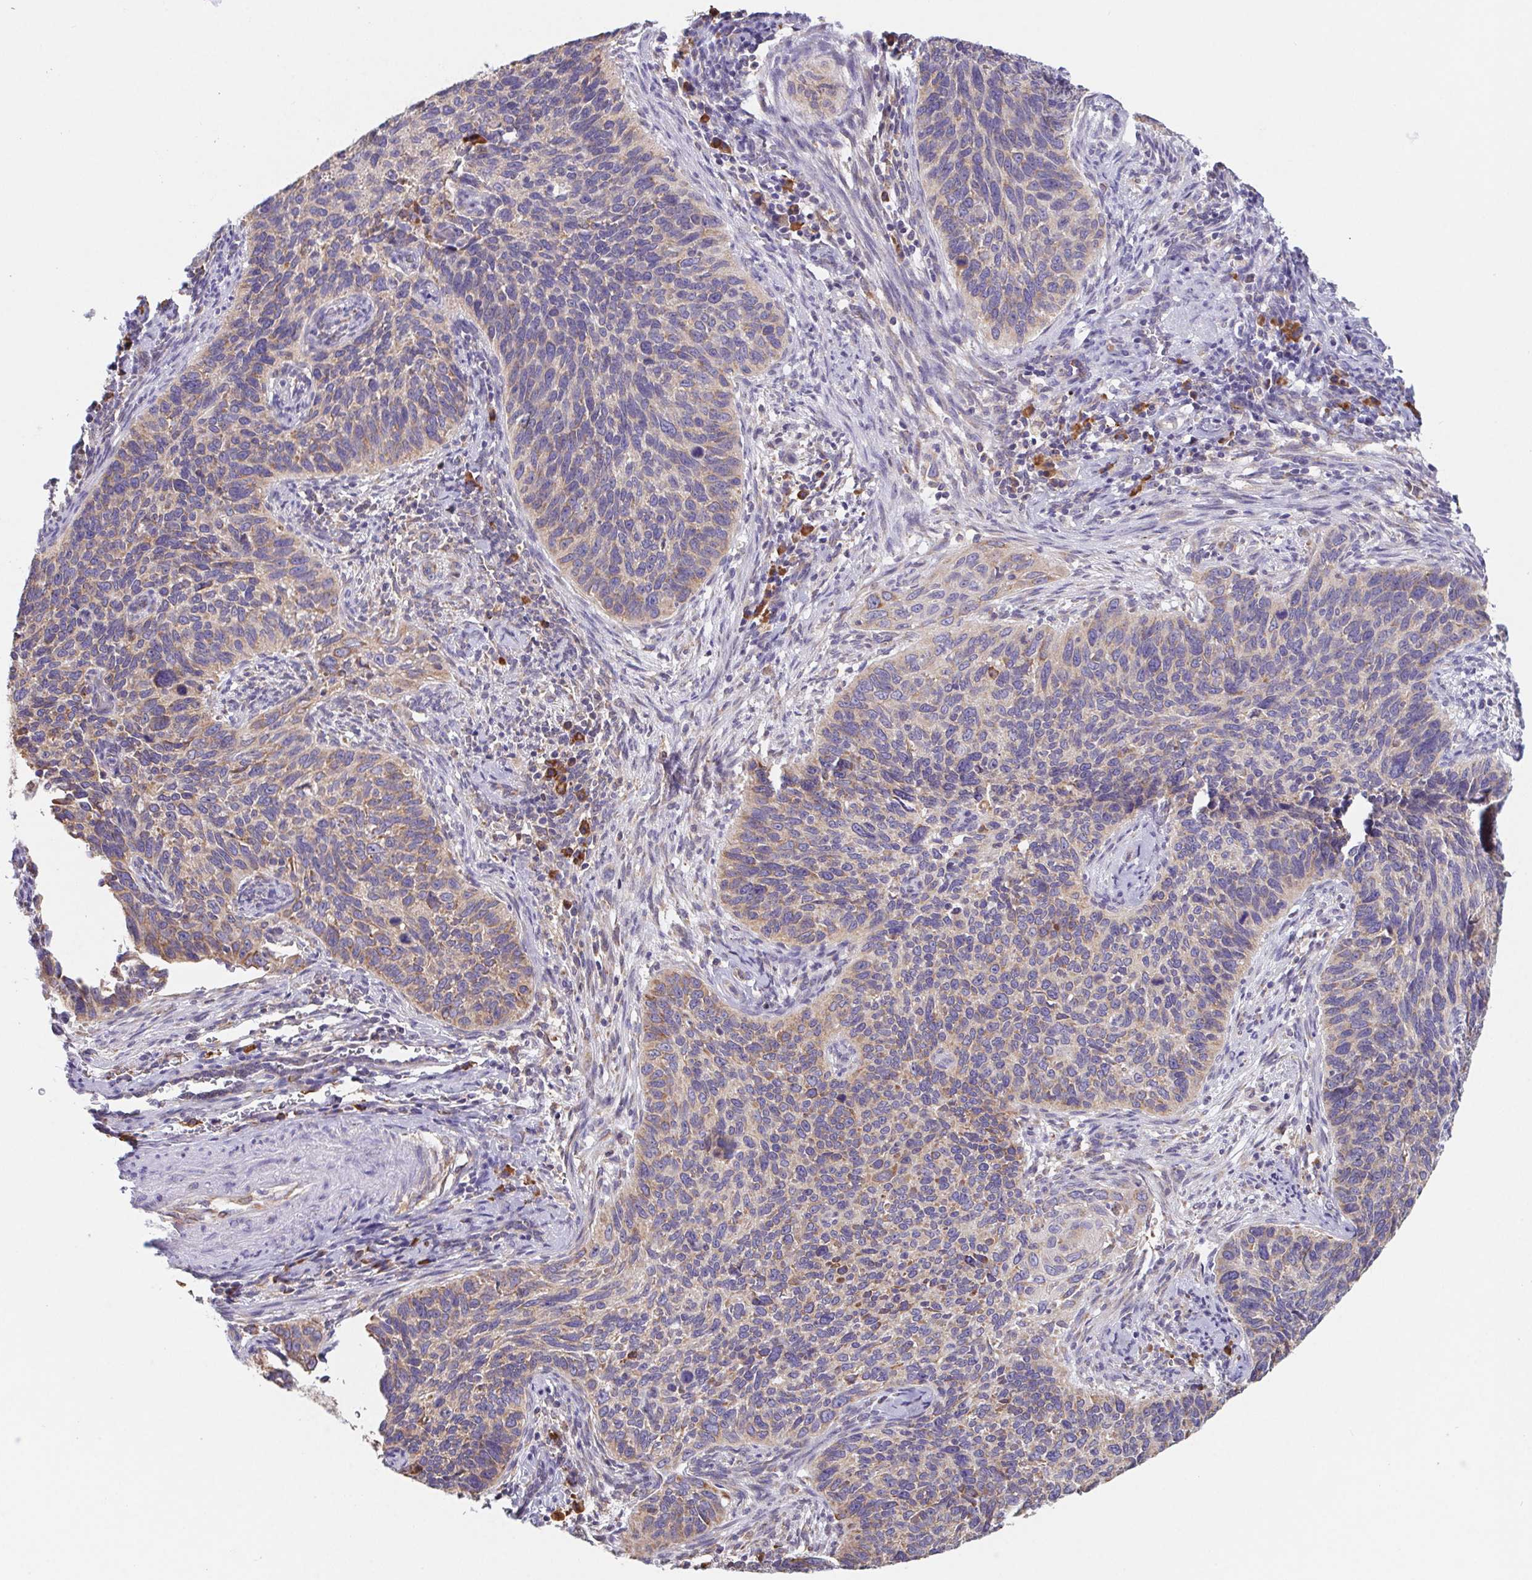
{"staining": {"intensity": "weak", "quantity": ">75%", "location": "cytoplasmic/membranous"}, "tissue": "cervical cancer", "cell_type": "Tumor cells", "image_type": "cancer", "snomed": [{"axis": "morphology", "description": "Squamous cell carcinoma, NOS"}, {"axis": "topography", "description": "Cervix"}], "caption": "Immunohistochemistry micrograph of human squamous cell carcinoma (cervical) stained for a protein (brown), which reveals low levels of weak cytoplasmic/membranous staining in approximately >75% of tumor cells.", "gene": "ADAM8", "patient": {"sex": "female", "age": 51}}